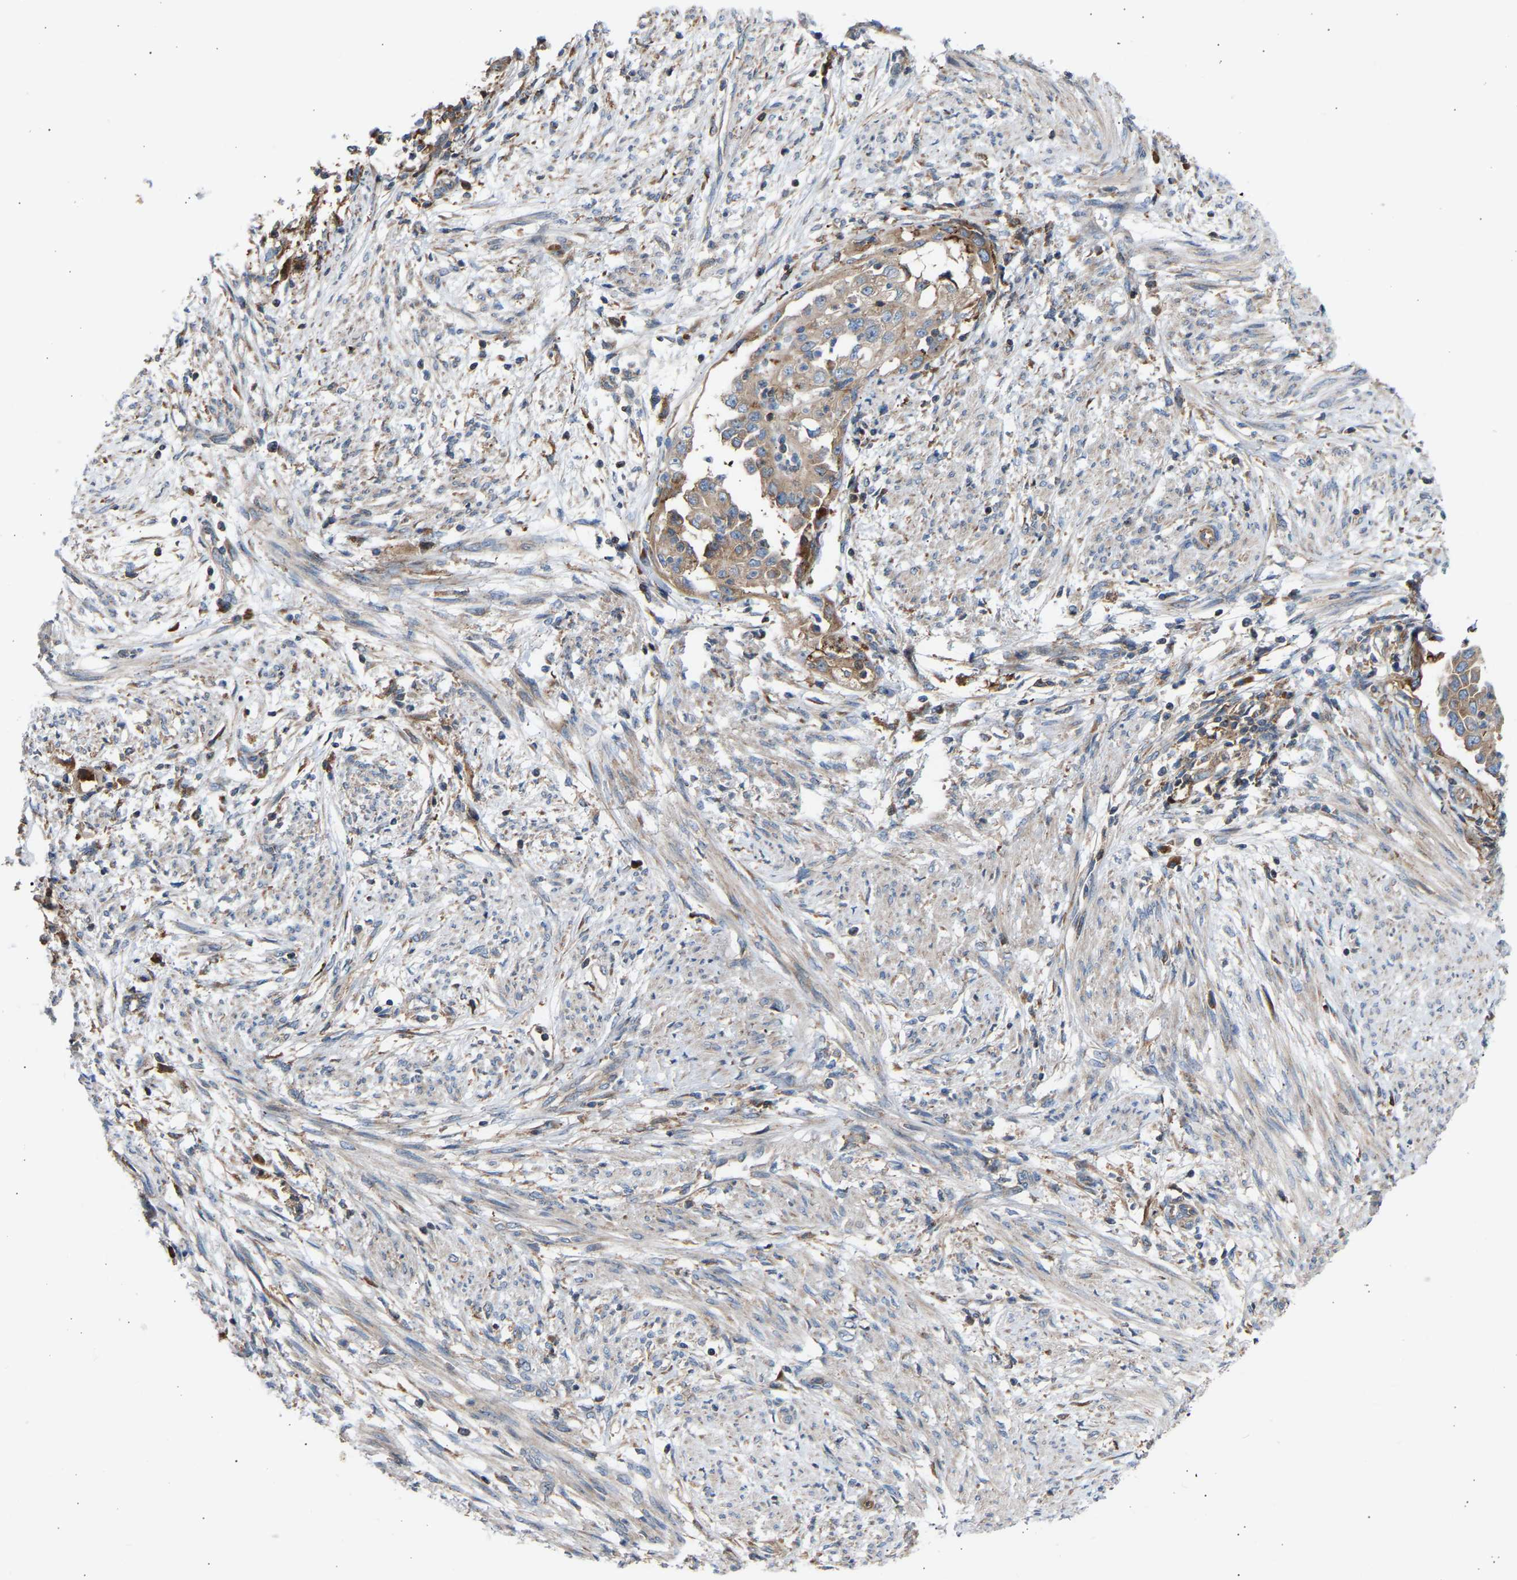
{"staining": {"intensity": "moderate", "quantity": ">75%", "location": "cytoplasmic/membranous"}, "tissue": "endometrial cancer", "cell_type": "Tumor cells", "image_type": "cancer", "snomed": [{"axis": "morphology", "description": "Adenocarcinoma, NOS"}, {"axis": "topography", "description": "Endometrium"}], "caption": "Immunohistochemistry (IHC) image of endometrial cancer stained for a protein (brown), which reveals medium levels of moderate cytoplasmic/membranous staining in about >75% of tumor cells.", "gene": "GCN1", "patient": {"sex": "female", "age": 85}}